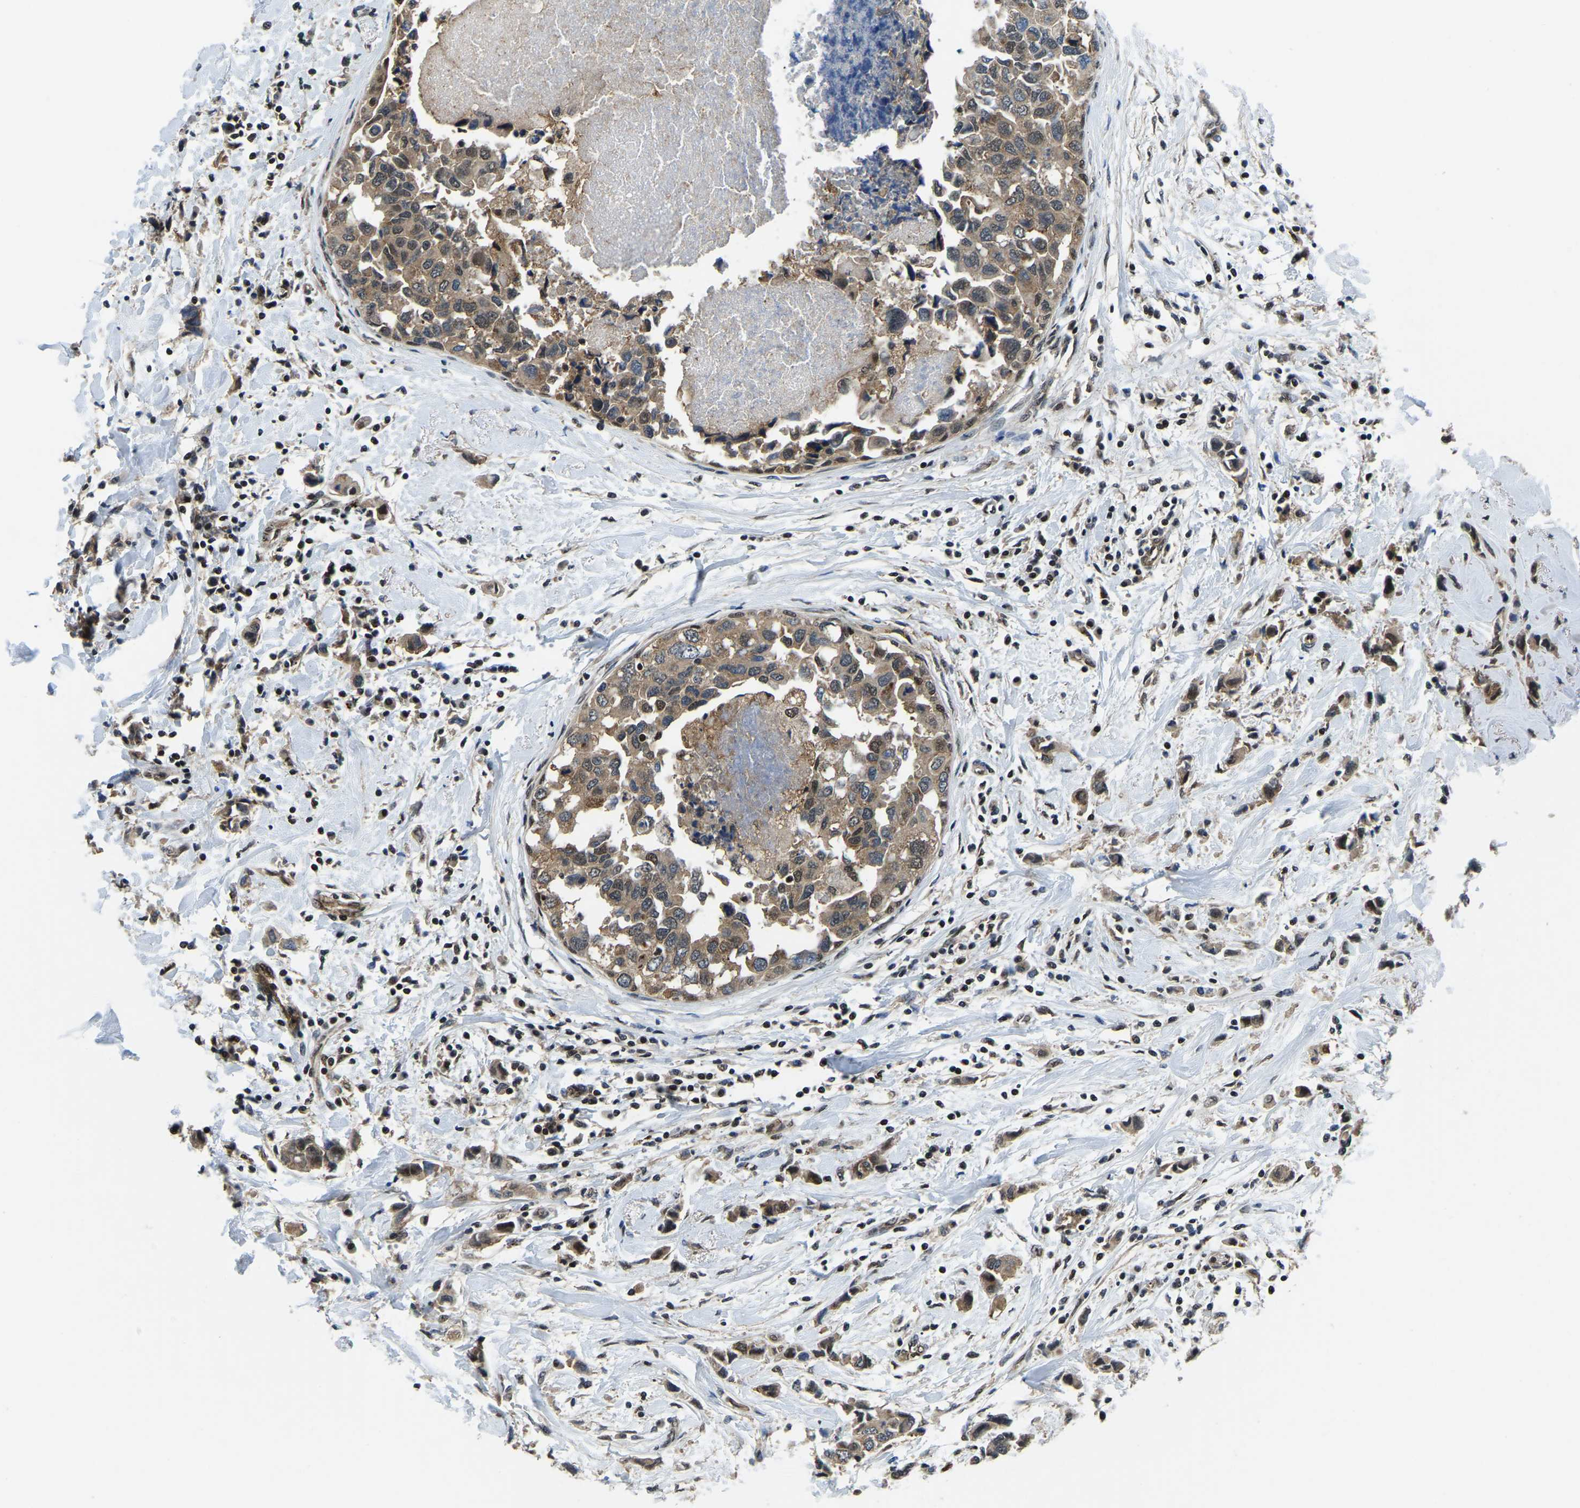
{"staining": {"intensity": "moderate", "quantity": ">75%", "location": "cytoplasmic/membranous,nuclear"}, "tissue": "breast cancer", "cell_type": "Tumor cells", "image_type": "cancer", "snomed": [{"axis": "morphology", "description": "Normal tissue, NOS"}, {"axis": "morphology", "description": "Duct carcinoma"}, {"axis": "topography", "description": "Breast"}], "caption": "Immunohistochemical staining of breast cancer demonstrates moderate cytoplasmic/membranous and nuclear protein positivity in about >75% of tumor cells. The protein is stained brown, and the nuclei are stained in blue (DAB (3,3'-diaminobenzidine) IHC with brightfield microscopy, high magnification).", "gene": "DFFA", "patient": {"sex": "female", "age": 50}}